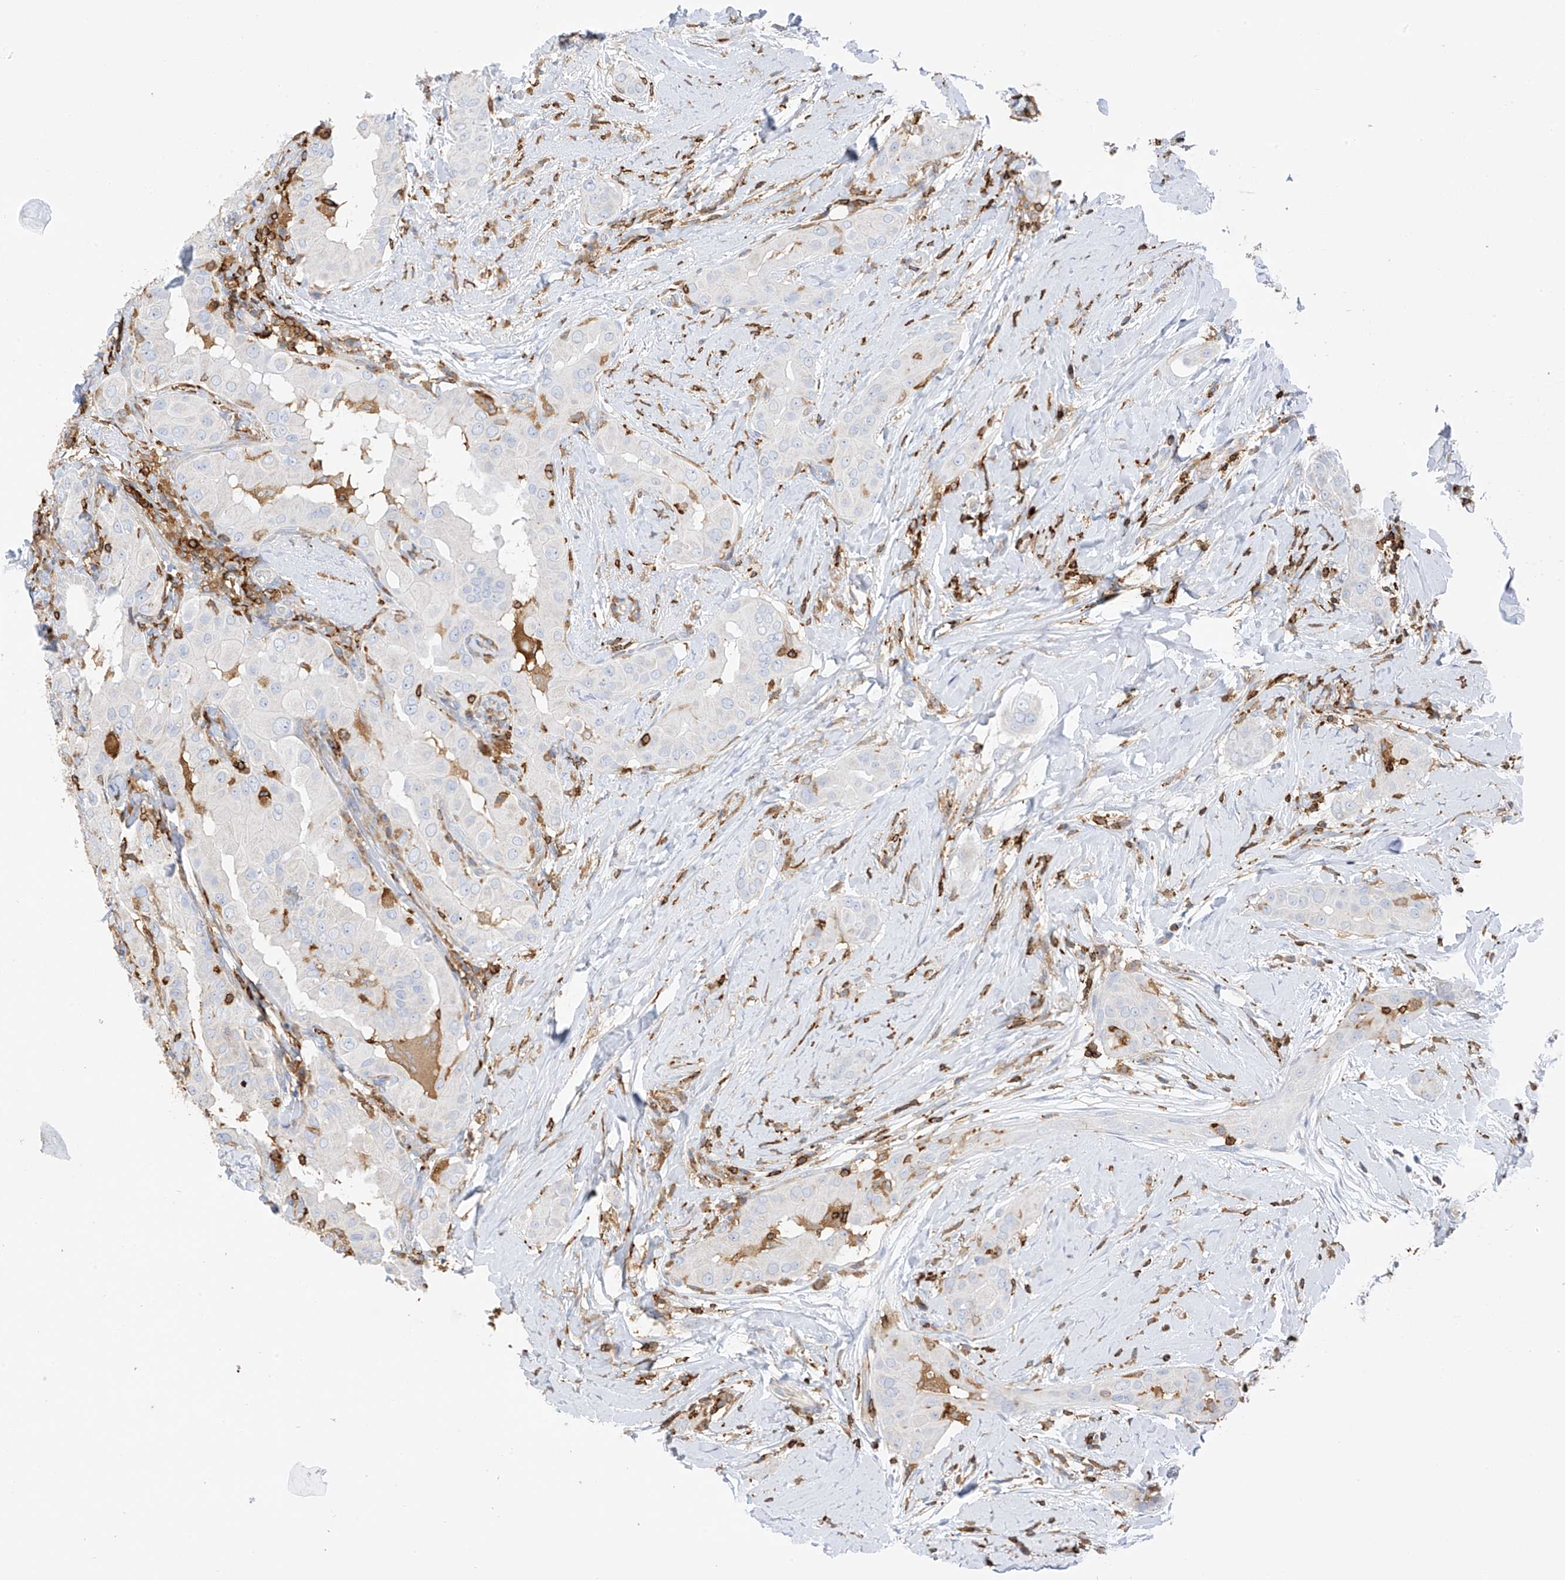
{"staining": {"intensity": "negative", "quantity": "none", "location": "none"}, "tissue": "thyroid cancer", "cell_type": "Tumor cells", "image_type": "cancer", "snomed": [{"axis": "morphology", "description": "Papillary adenocarcinoma, NOS"}, {"axis": "topography", "description": "Thyroid gland"}], "caption": "Tumor cells are negative for brown protein staining in thyroid cancer (papillary adenocarcinoma).", "gene": "ARHGAP25", "patient": {"sex": "male", "age": 33}}